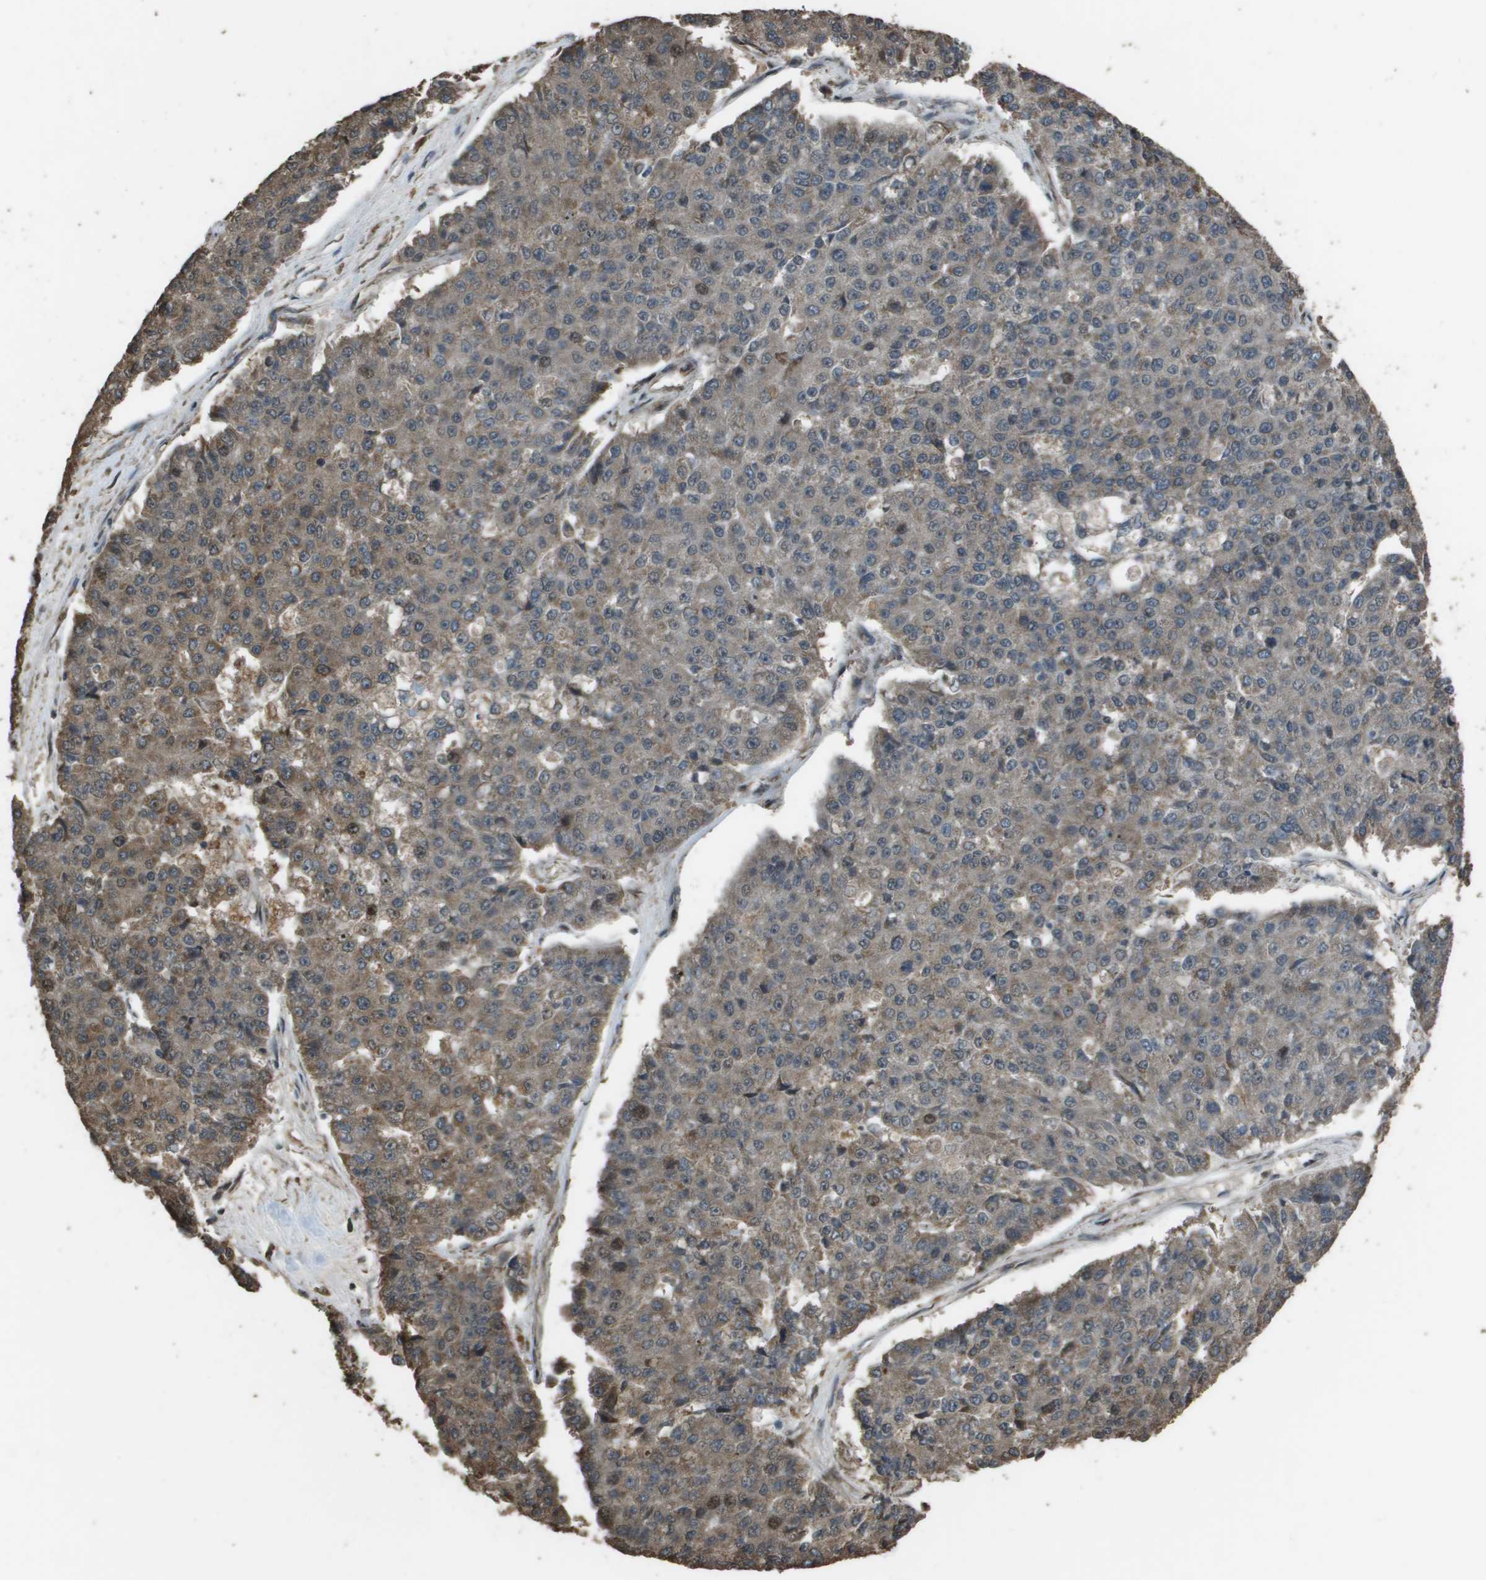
{"staining": {"intensity": "moderate", "quantity": ">75%", "location": "cytoplasmic/membranous"}, "tissue": "pancreatic cancer", "cell_type": "Tumor cells", "image_type": "cancer", "snomed": [{"axis": "morphology", "description": "Adenocarcinoma, NOS"}, {"axis": "topography", "description": "Pancreas"}], "caption": "Immunohistochemistry histopathology image of human adenocarcinoma (pancreatic) stained for a protein (brown), which demonstrates medium levels of moderate cytoplasmic/membranous positivity in approximately >75% of tumor cells.", "gene": "FIG4", "patient": {"sex": "male", "age": 50}}